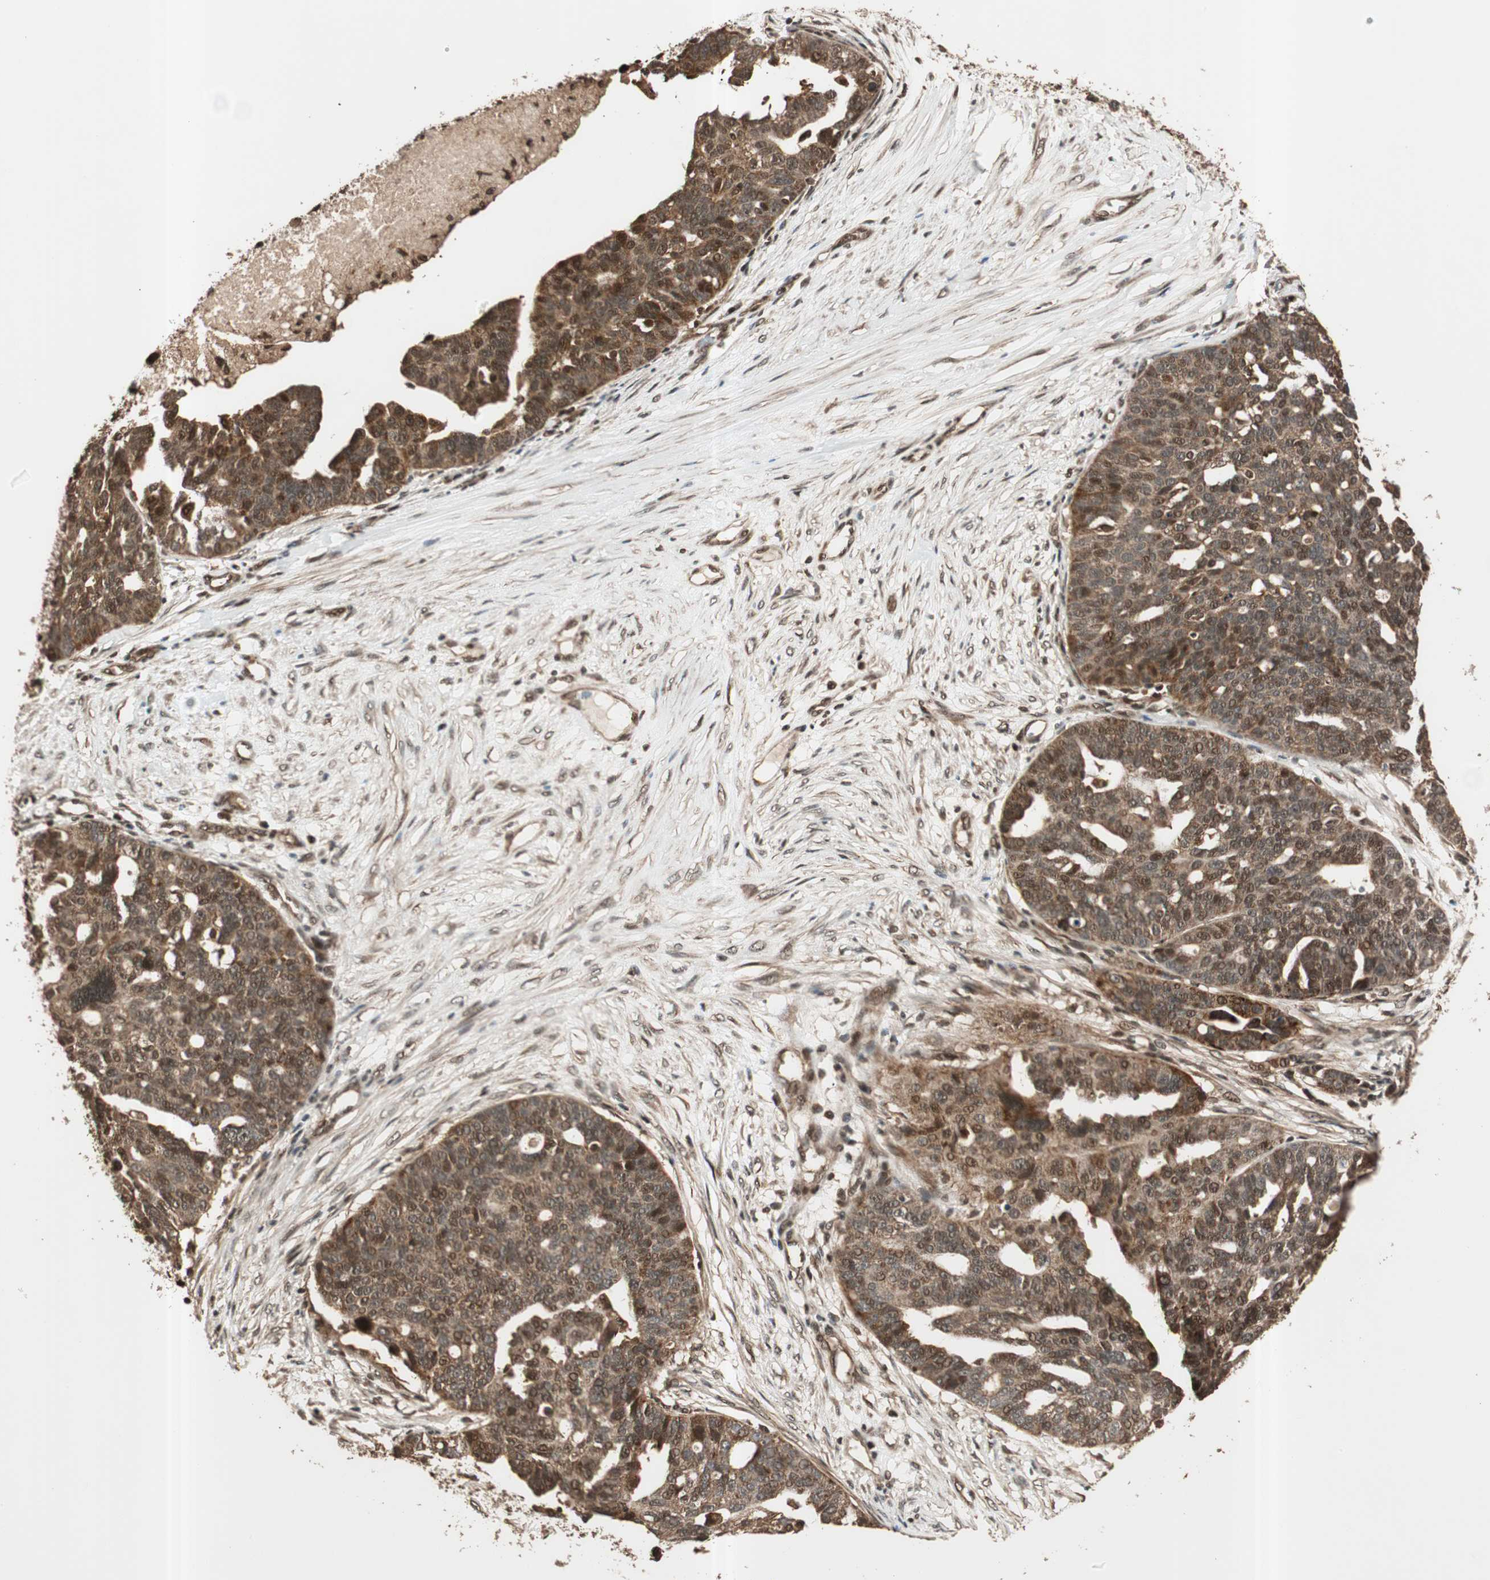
{"staining": {"intensity": "moderate", "quantity": ">75%", "location": "cytoplasmic/membranous,nuclear"}, "tissue": "ovarian cancer", "cell_type": "Tumor cells", "image_type": "cancer", "snomed": [{"axis": "morphology", "description": "Cystadenocarcinoma, serous, NOS"}, {"axis": "topography", "description": "Ovary"}], "caption": "Immunohistochemical staining of human ovarian cancer demonstrates medium levels of moderate cytoplasmic/membranous and nuclear staining in approximately >75% of tumor cells.", "gene": "ALKBH5", "patient": {"sex": "female", "age": 59}}